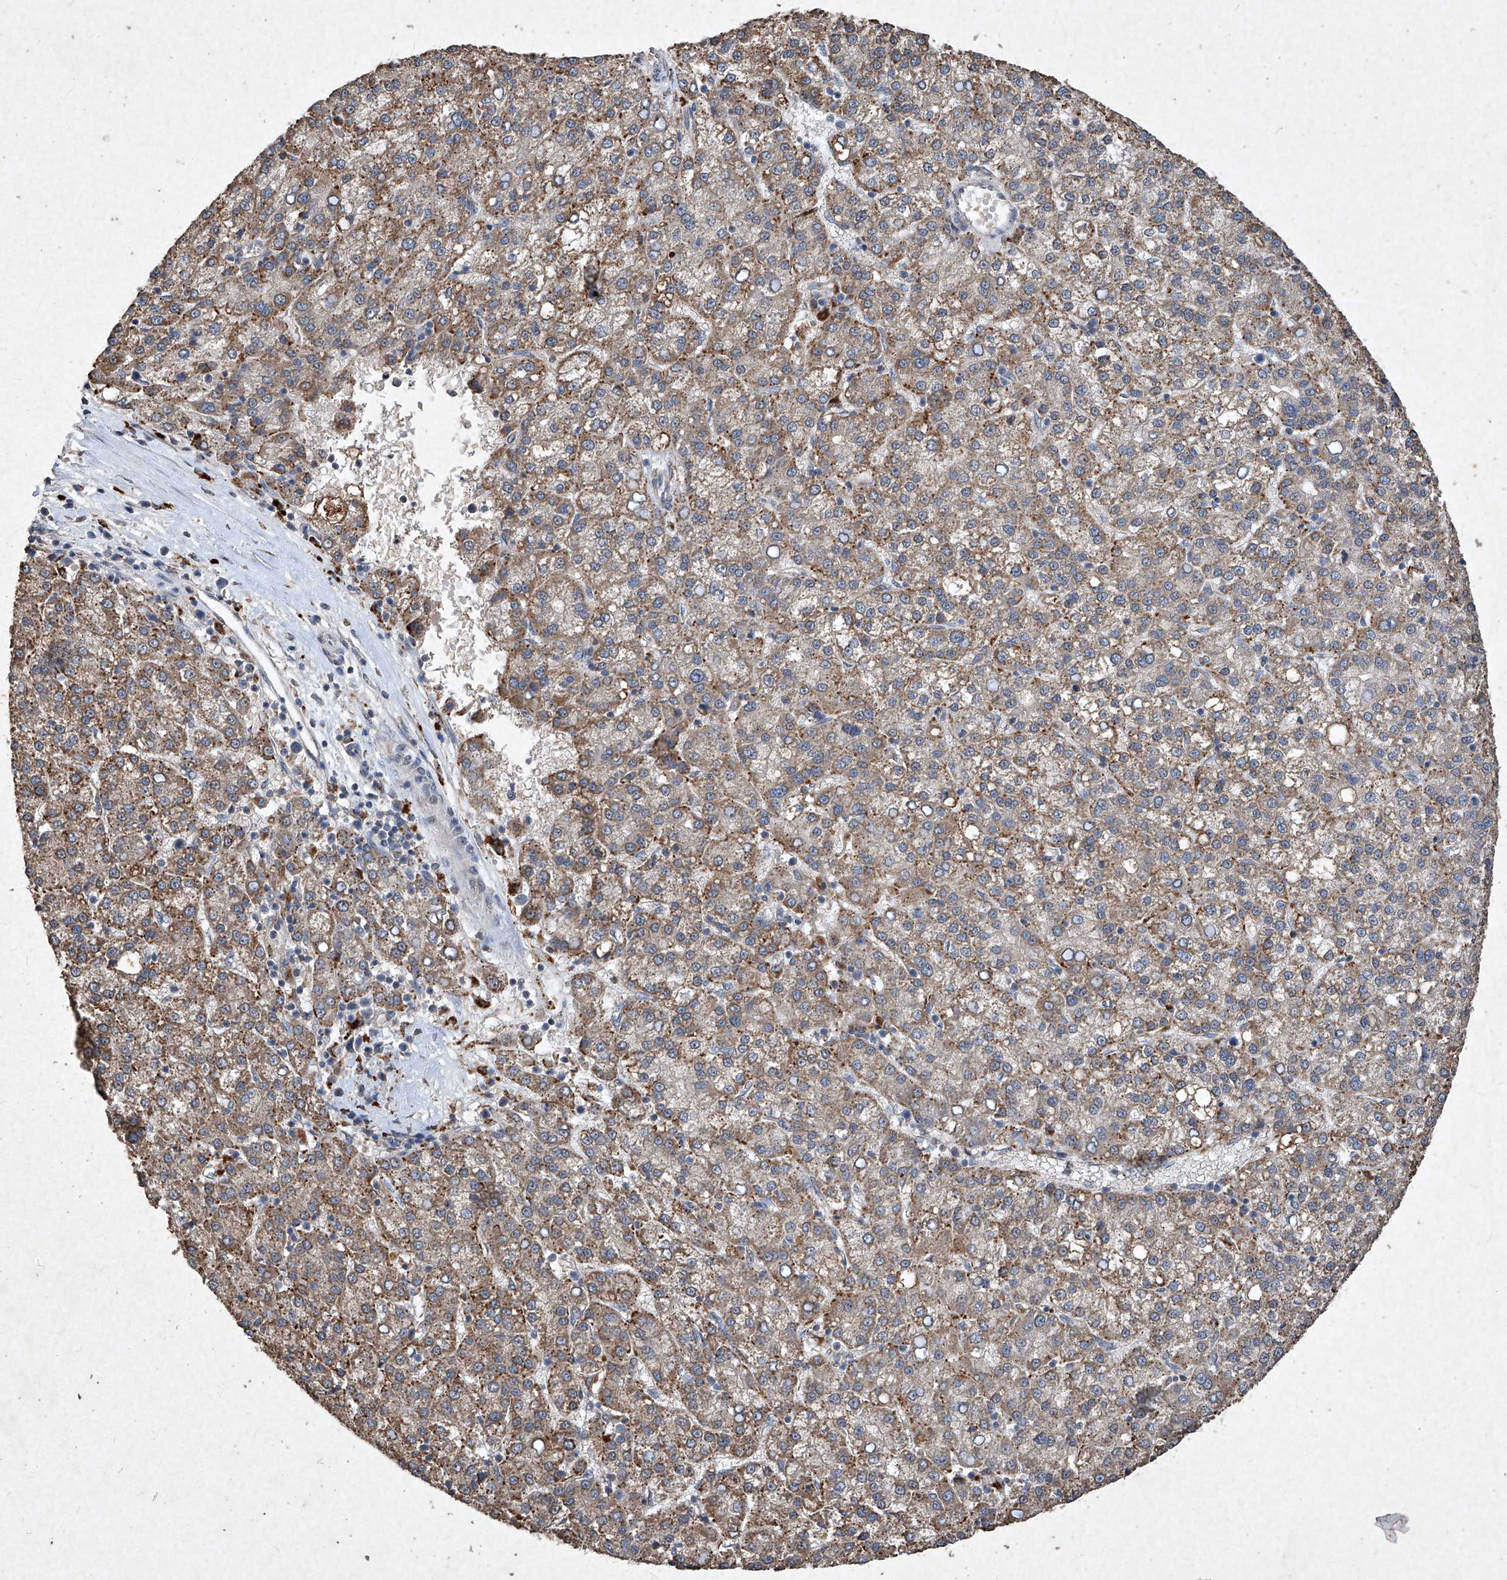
{"staining": {"intensity": "moderate", "quantity": ">75%", "location": "cytoplasmic/membranous"}, "tissue": "liver cancer", "cell_type": "Tumor cells", "image_type": "cancer", "snomed": [{"axis": "morphology", "description": "Carcinoma, Hepatocellular, NOS"}, {"axis": "topography", "description": "Liver"}], "caption": "Immunohistochemical staining of liver hepatocellular carcinoma displays medium levels of moderate cytoplasmic/membranous staining in approximately >75% of tumor cells.", "gene": "MED16", "patient": {"sex": "female", "age": 58}}